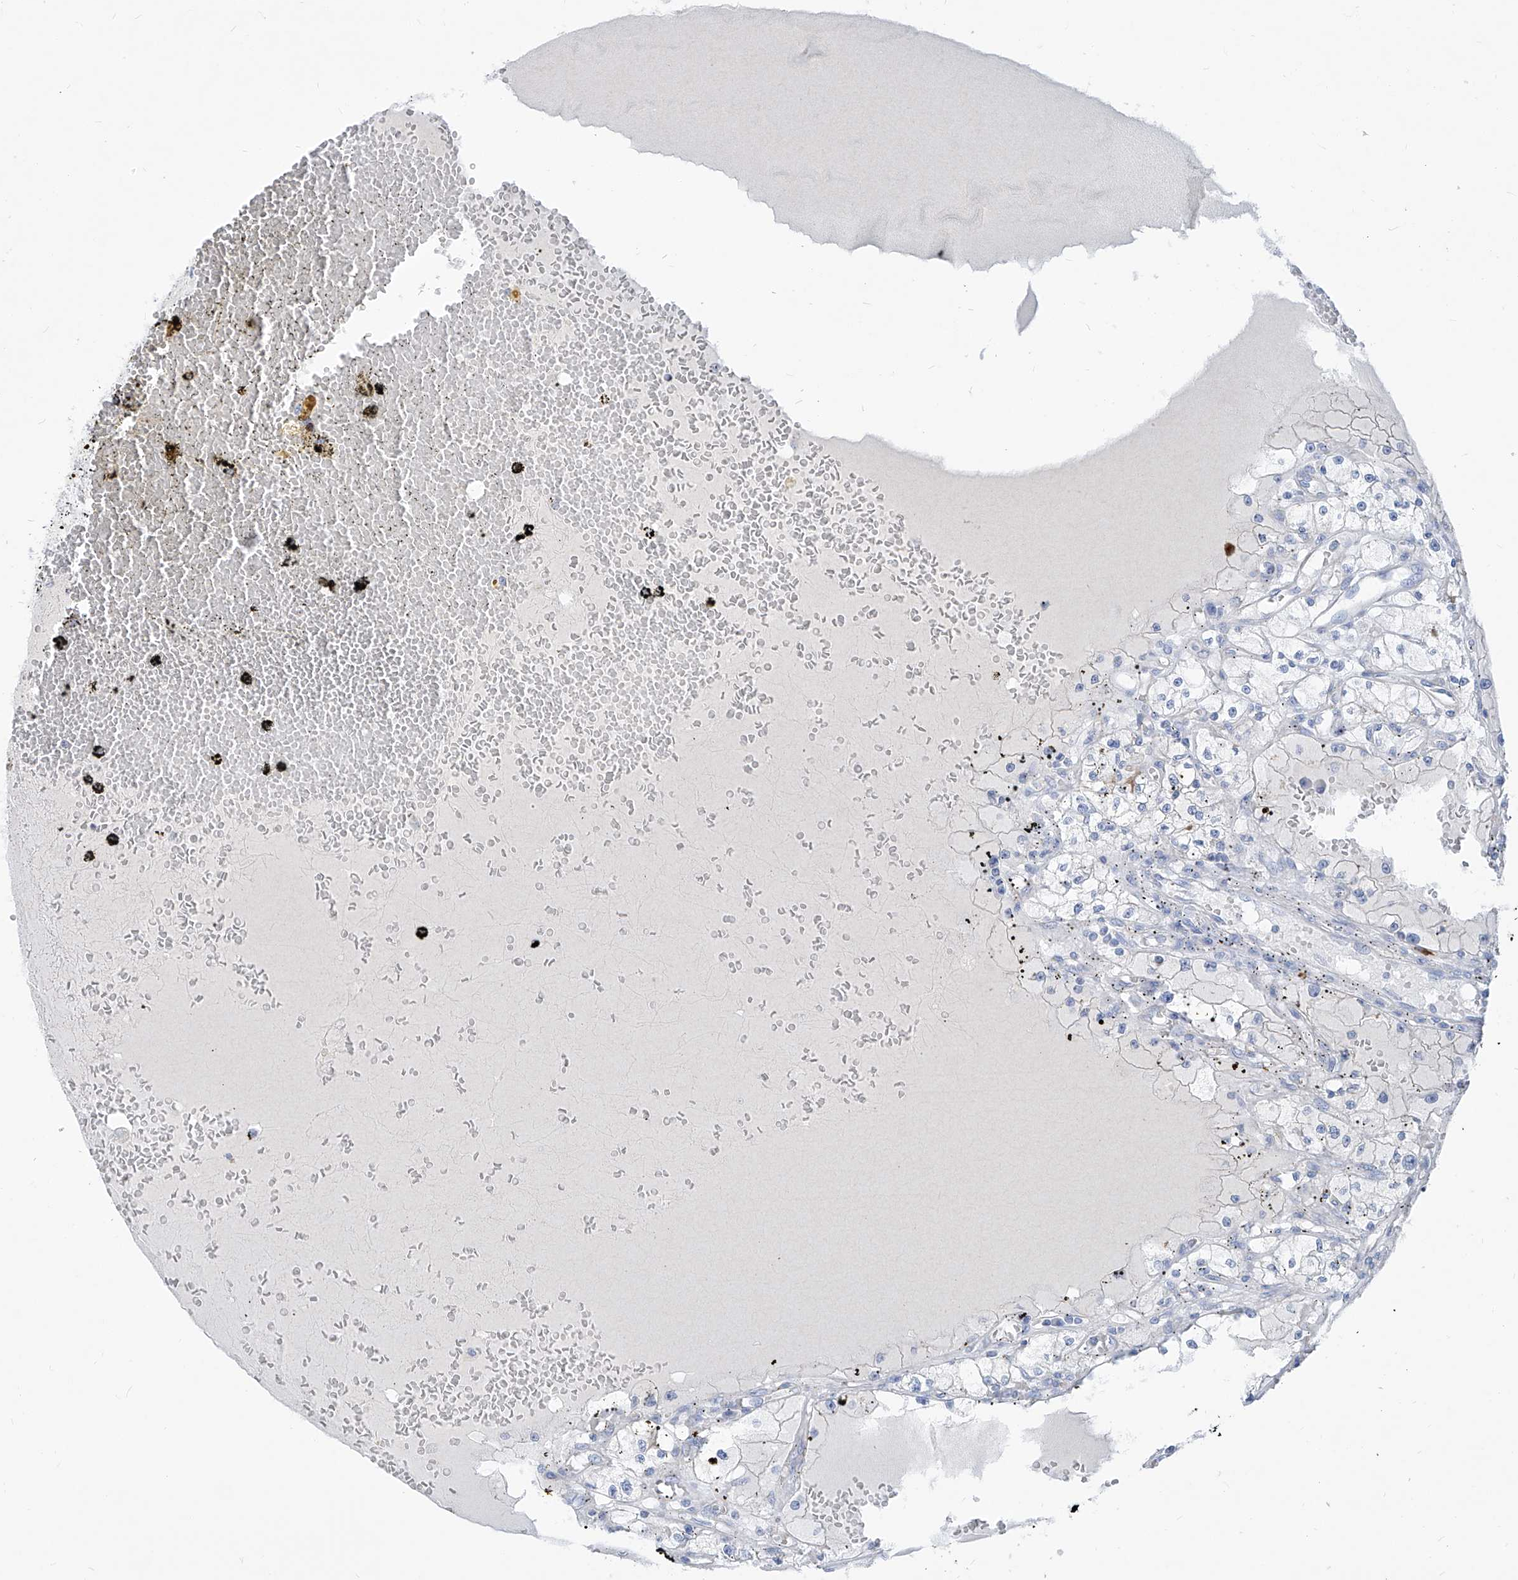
{"staining": {"intensity": "negative", "quantity": "none", "location": "none"}, "tissue": "renal cancer", "cell_type": "Tumor cells", "image_type": "cancer", "snomed": [{"axis": "morphology", "description": "Adenocarcinoma, NOS"}, {"axis": "topography", "description": "Kidney"}], "caption": "A histopathology image of human adenocarcinoma (renal) is negative for staining in tumor cells. (Brightfield microscopy of DAB IHC at high magnification).", "gene": "AKAP10", "patient": {"sex": "male", "age": 56}}